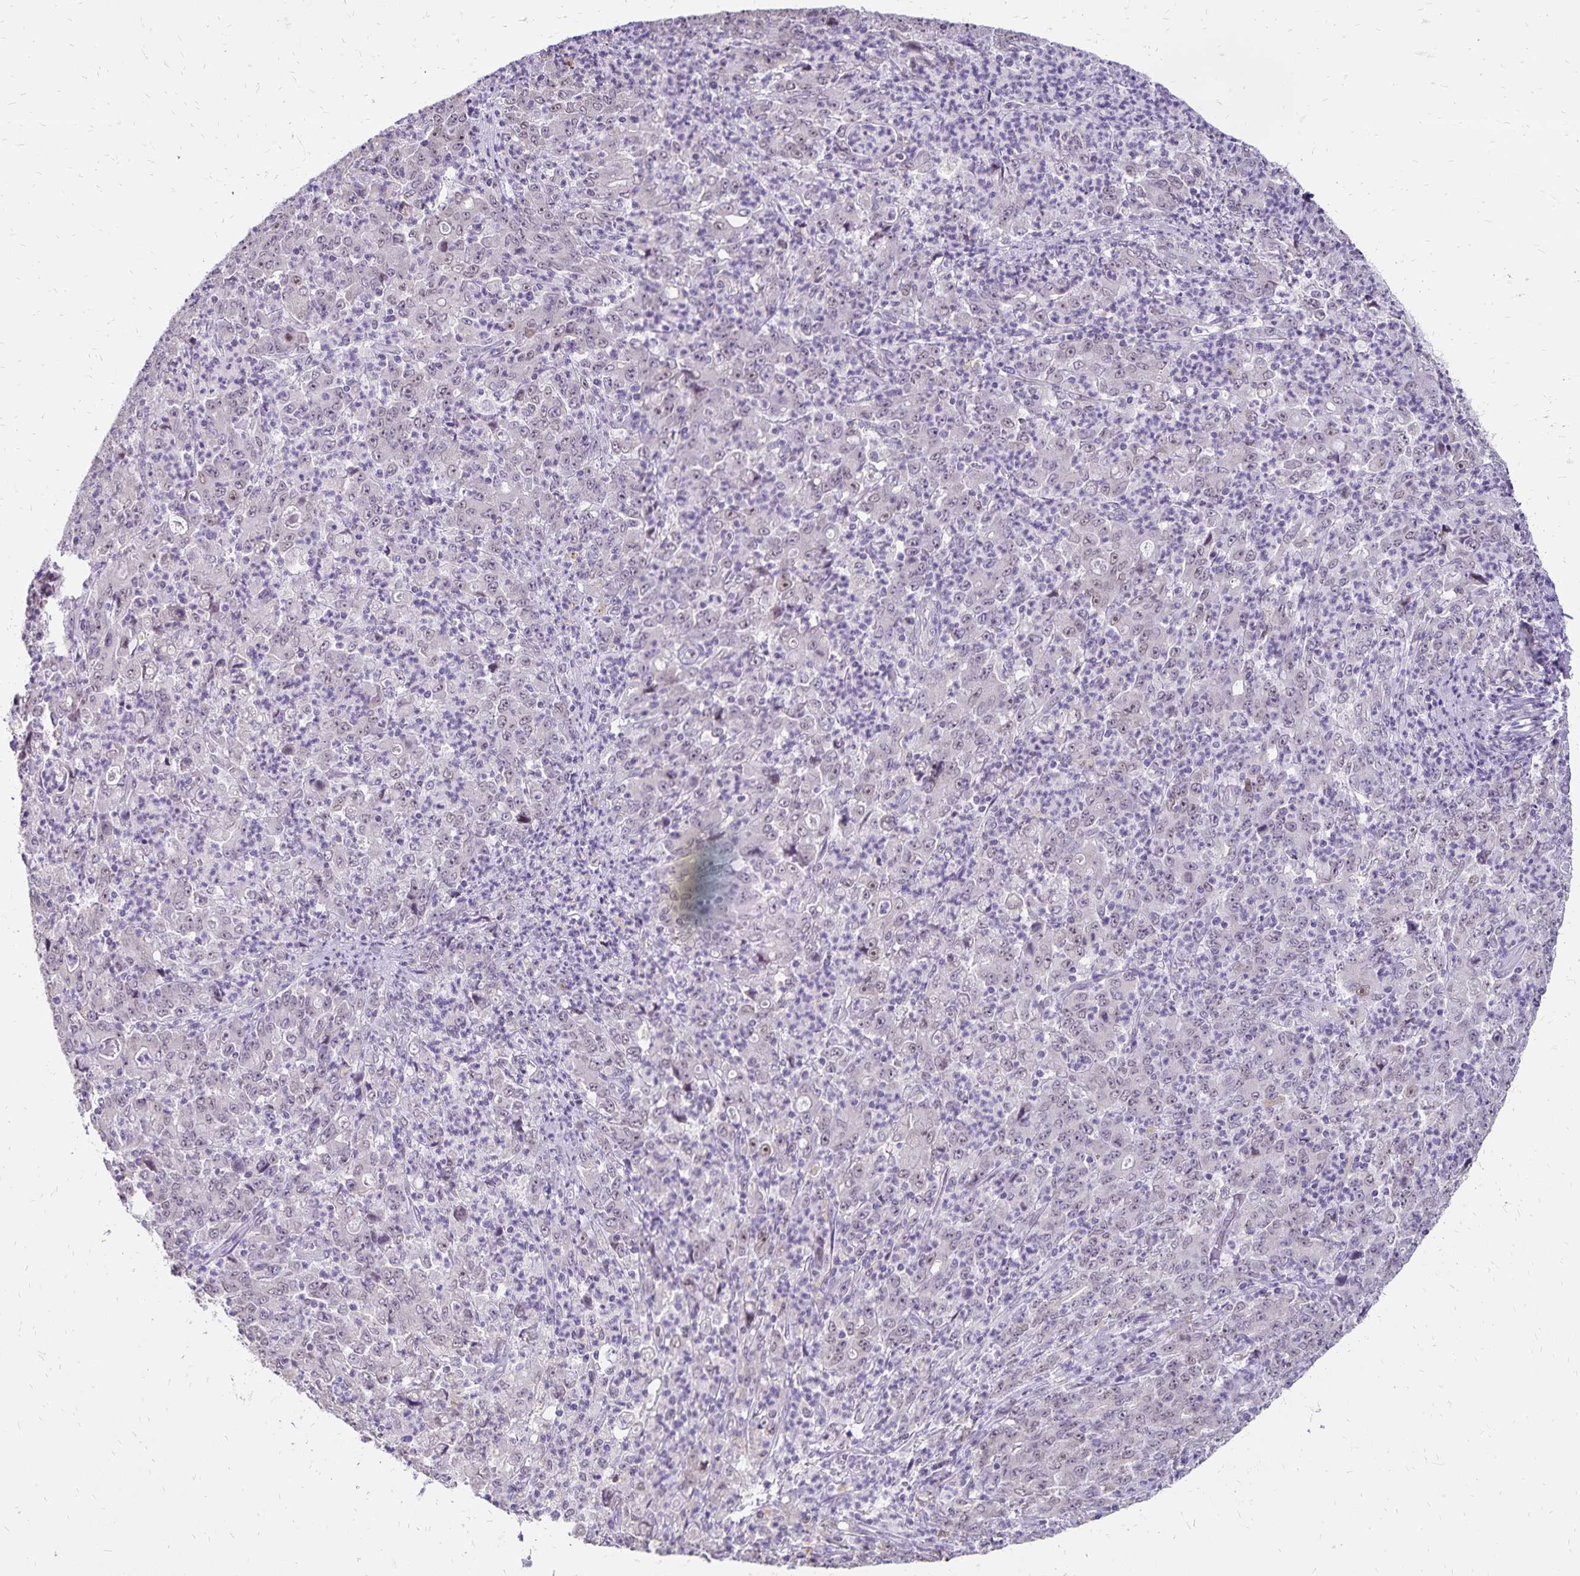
{"staining": {"intensity": "weak", "quantity": "<25%", "location": "nuclear"}, "tissue": "stomach cancer", "cell_type": "Tumor cells", "image_type": "cancer", "snomed": [{"axis": "morphology", "description": "Adenocarcinoma, NOS"}, {"axis": "topography", "description": "Stomach, lower"}], "caption": "The photomicrograph reveals no staining of tumor cells in stomach adenocarcinoma. (Stains: DAB IHC with hematoxylin counter stain, Microscopy: brightfield microscopy at high magnification).", "gene": "POLB", "patient": {"sex": "female", "age": 71}}